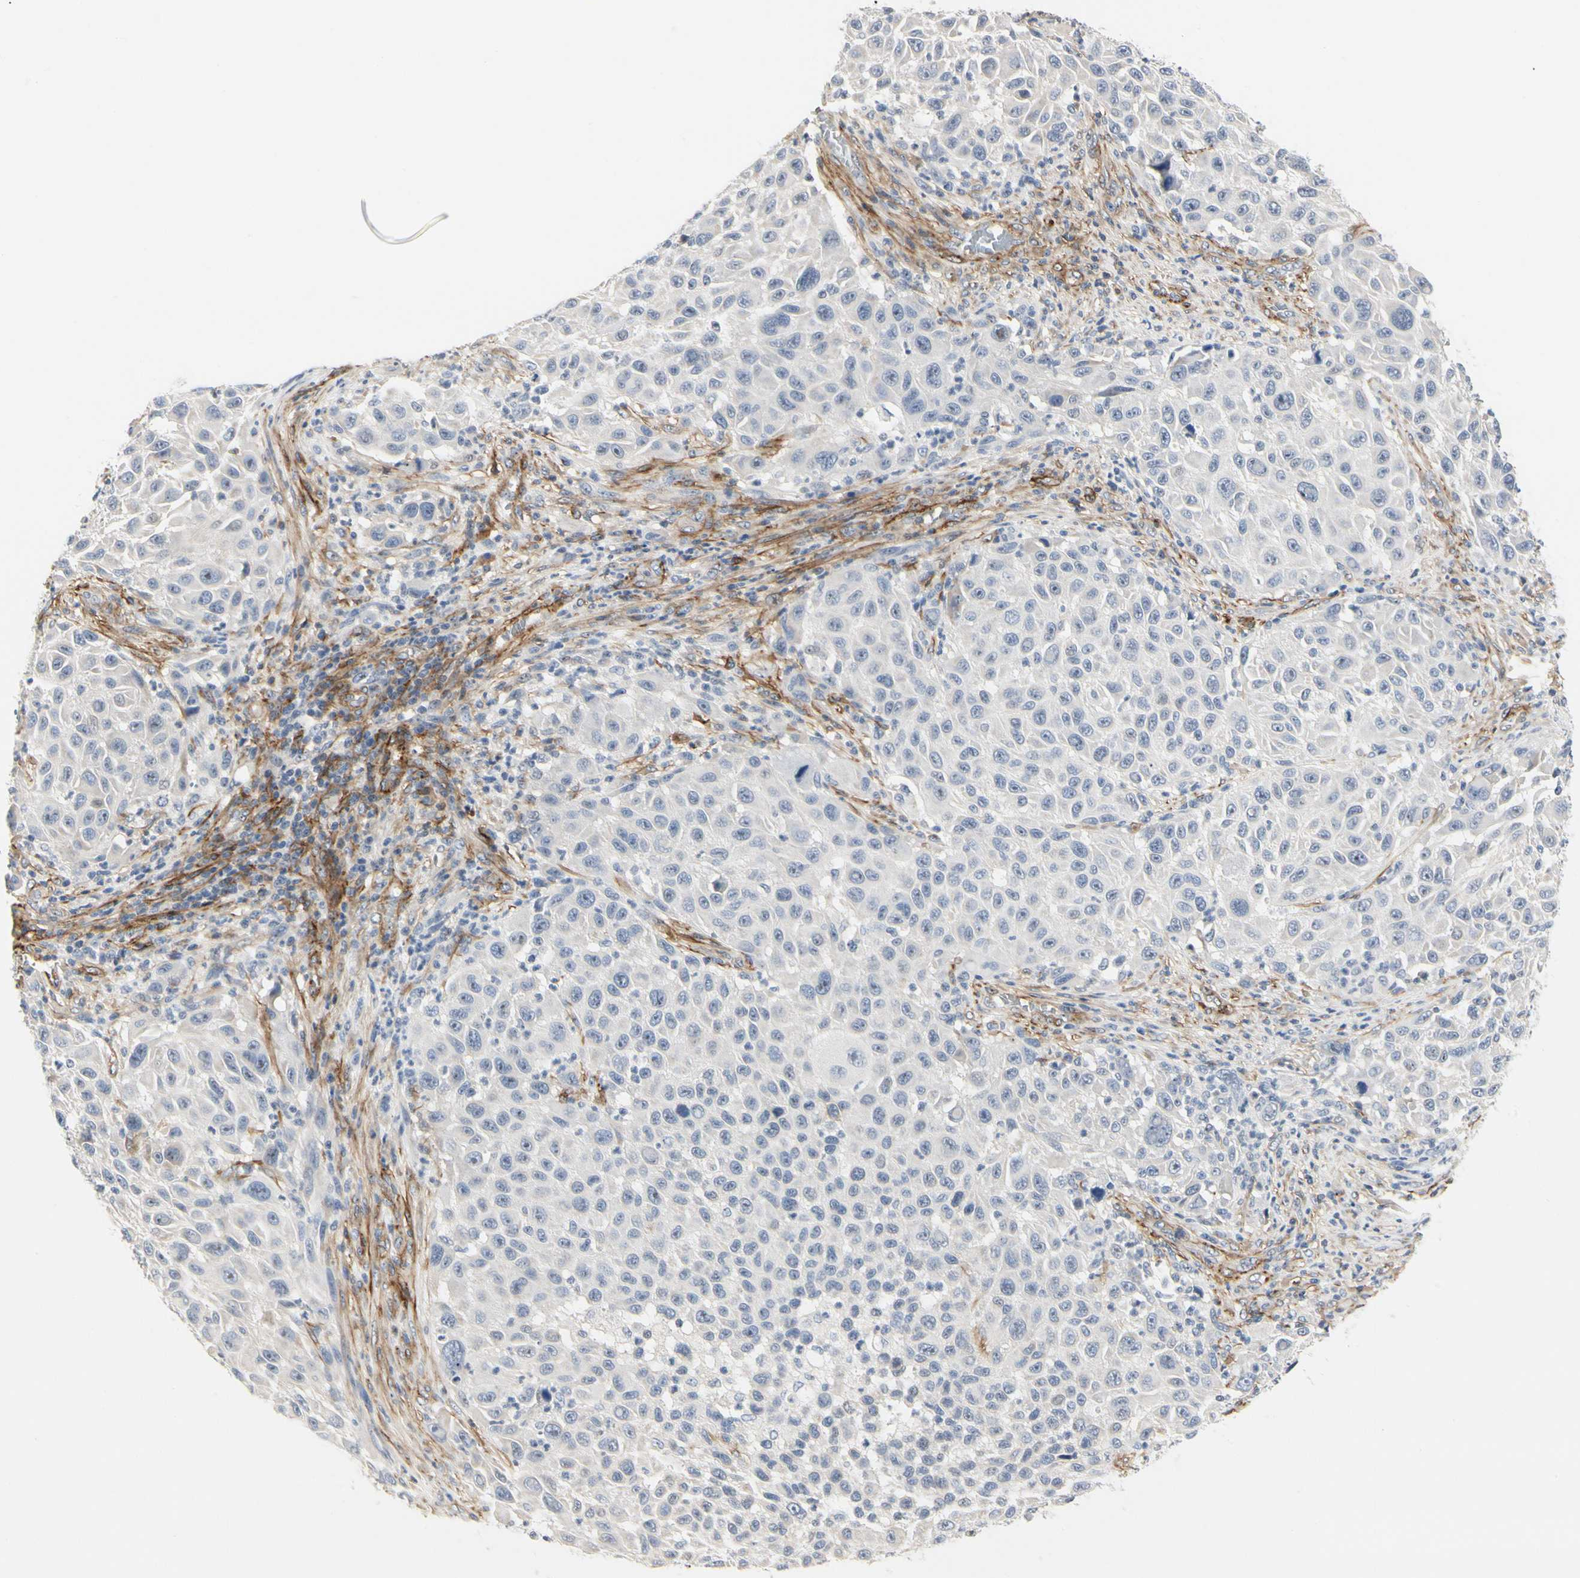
{"staining": {"intensity": "negative", "quantity": "none", "location": "none"}, "tissue": "melanoma", "cell_type": "Tumor cells", "image_type": "cancer", "snomed": [{"axis": "morphology", "description": "Malignant melanoma, Metastatic site"}, {"axis": "topography", "description": "Lymph node"}], "caption": "Immunohistochemistry (IHC) photomicrograph of melanoma stained for a protein (brown), which shows no staining in tumor cells.", "gene": "GGT5", "patient": {"sex": "male", "age": 61}}